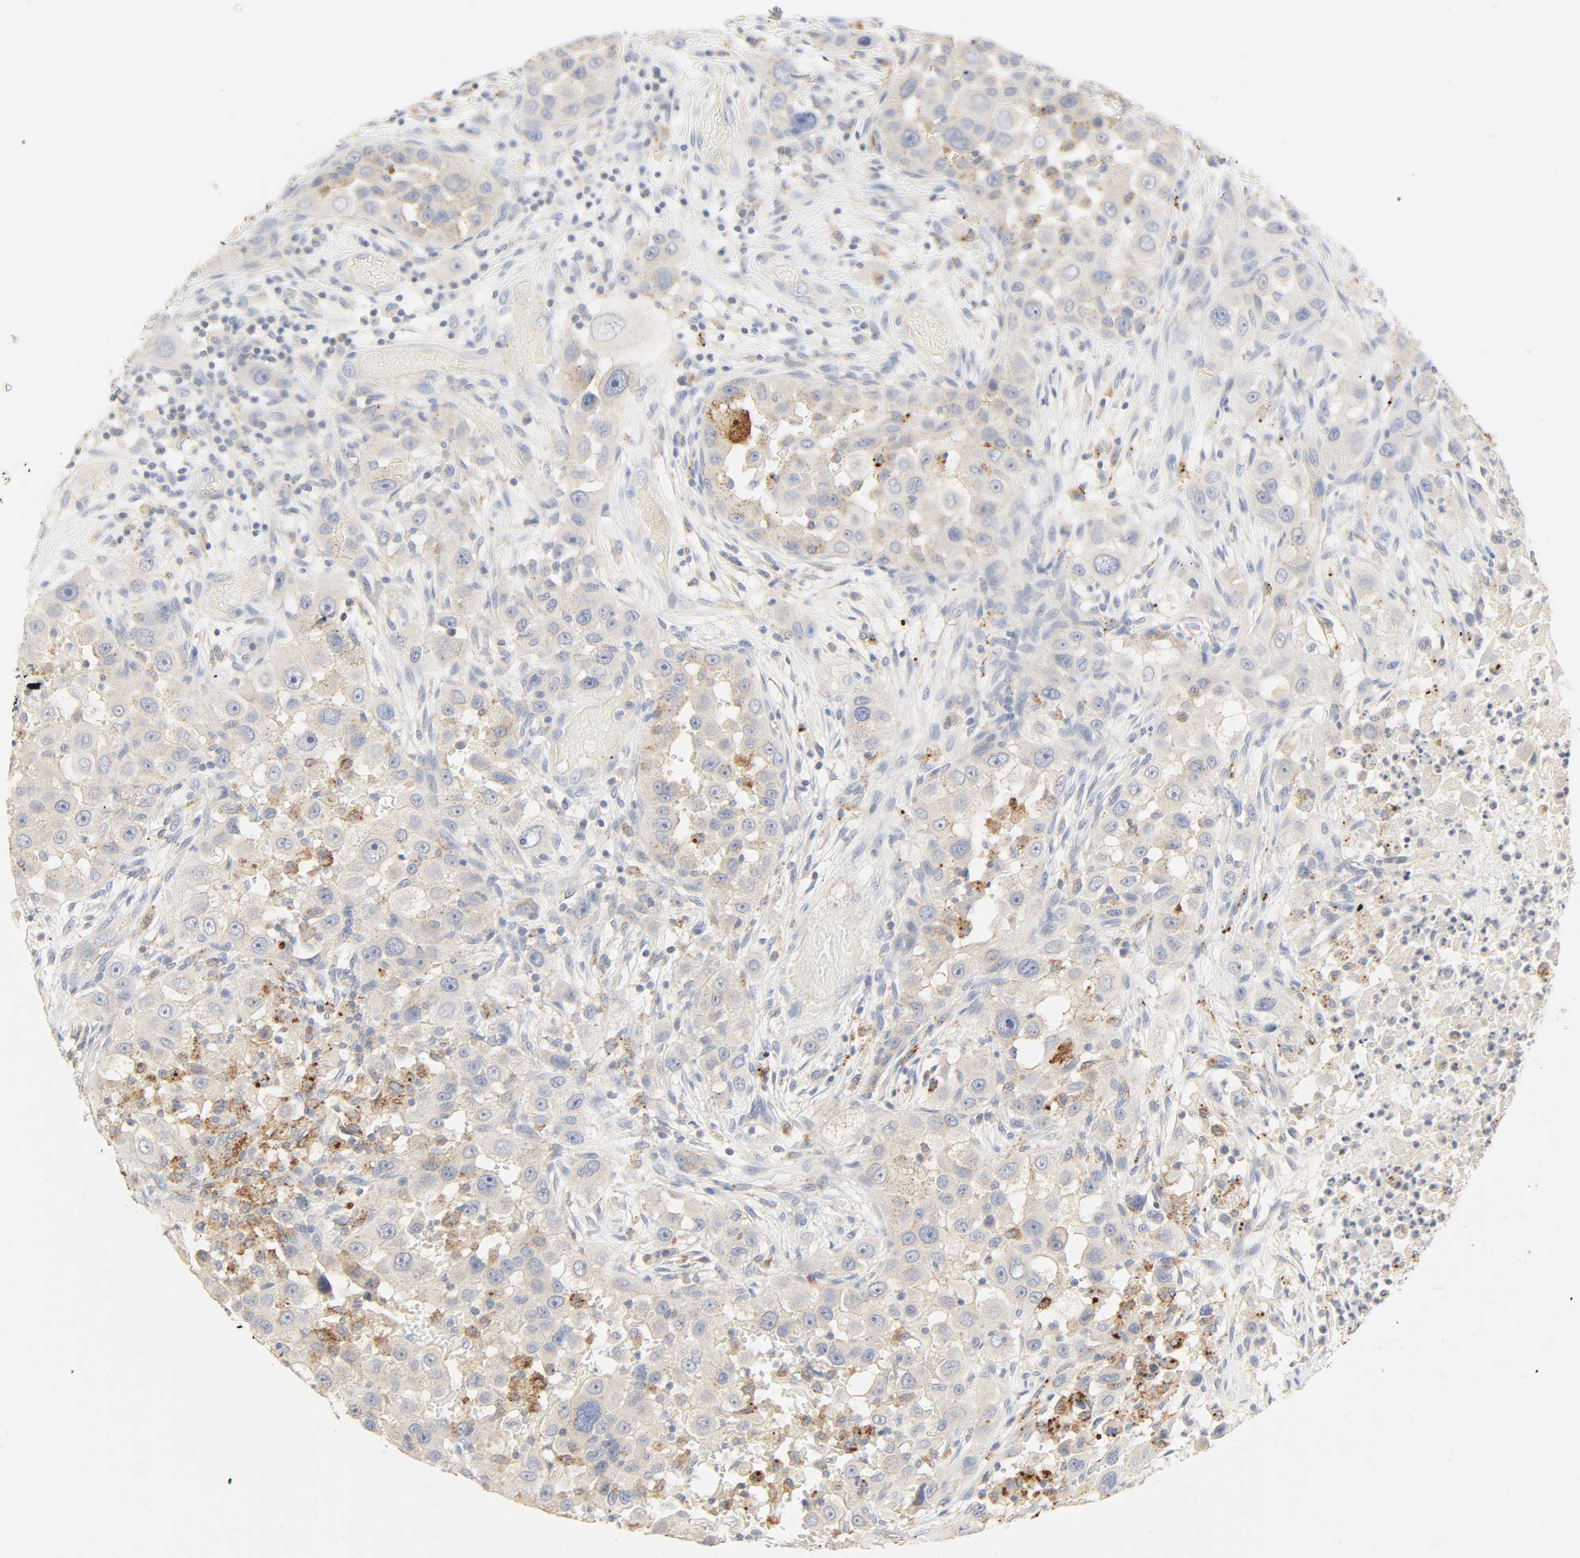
{"staining": {"intensity": "negative", "quantity": "none", "location": "none"}, "tissue": "head and neck cancer", "cell_type": "Tumor cells", "image_type": "cancer", "snomed": [{"axis": "morphology", "description": "Carcinoma, NOS"}, {"axis": "topography", "description": "Head-Neck"}], "caption": "DAB immunohistochemical staining of human head and neck cancer demonstrates no significant expression in tumor cells.", "gene": "CAMK2A", "patient": {"sex": "male", "age": 87}}